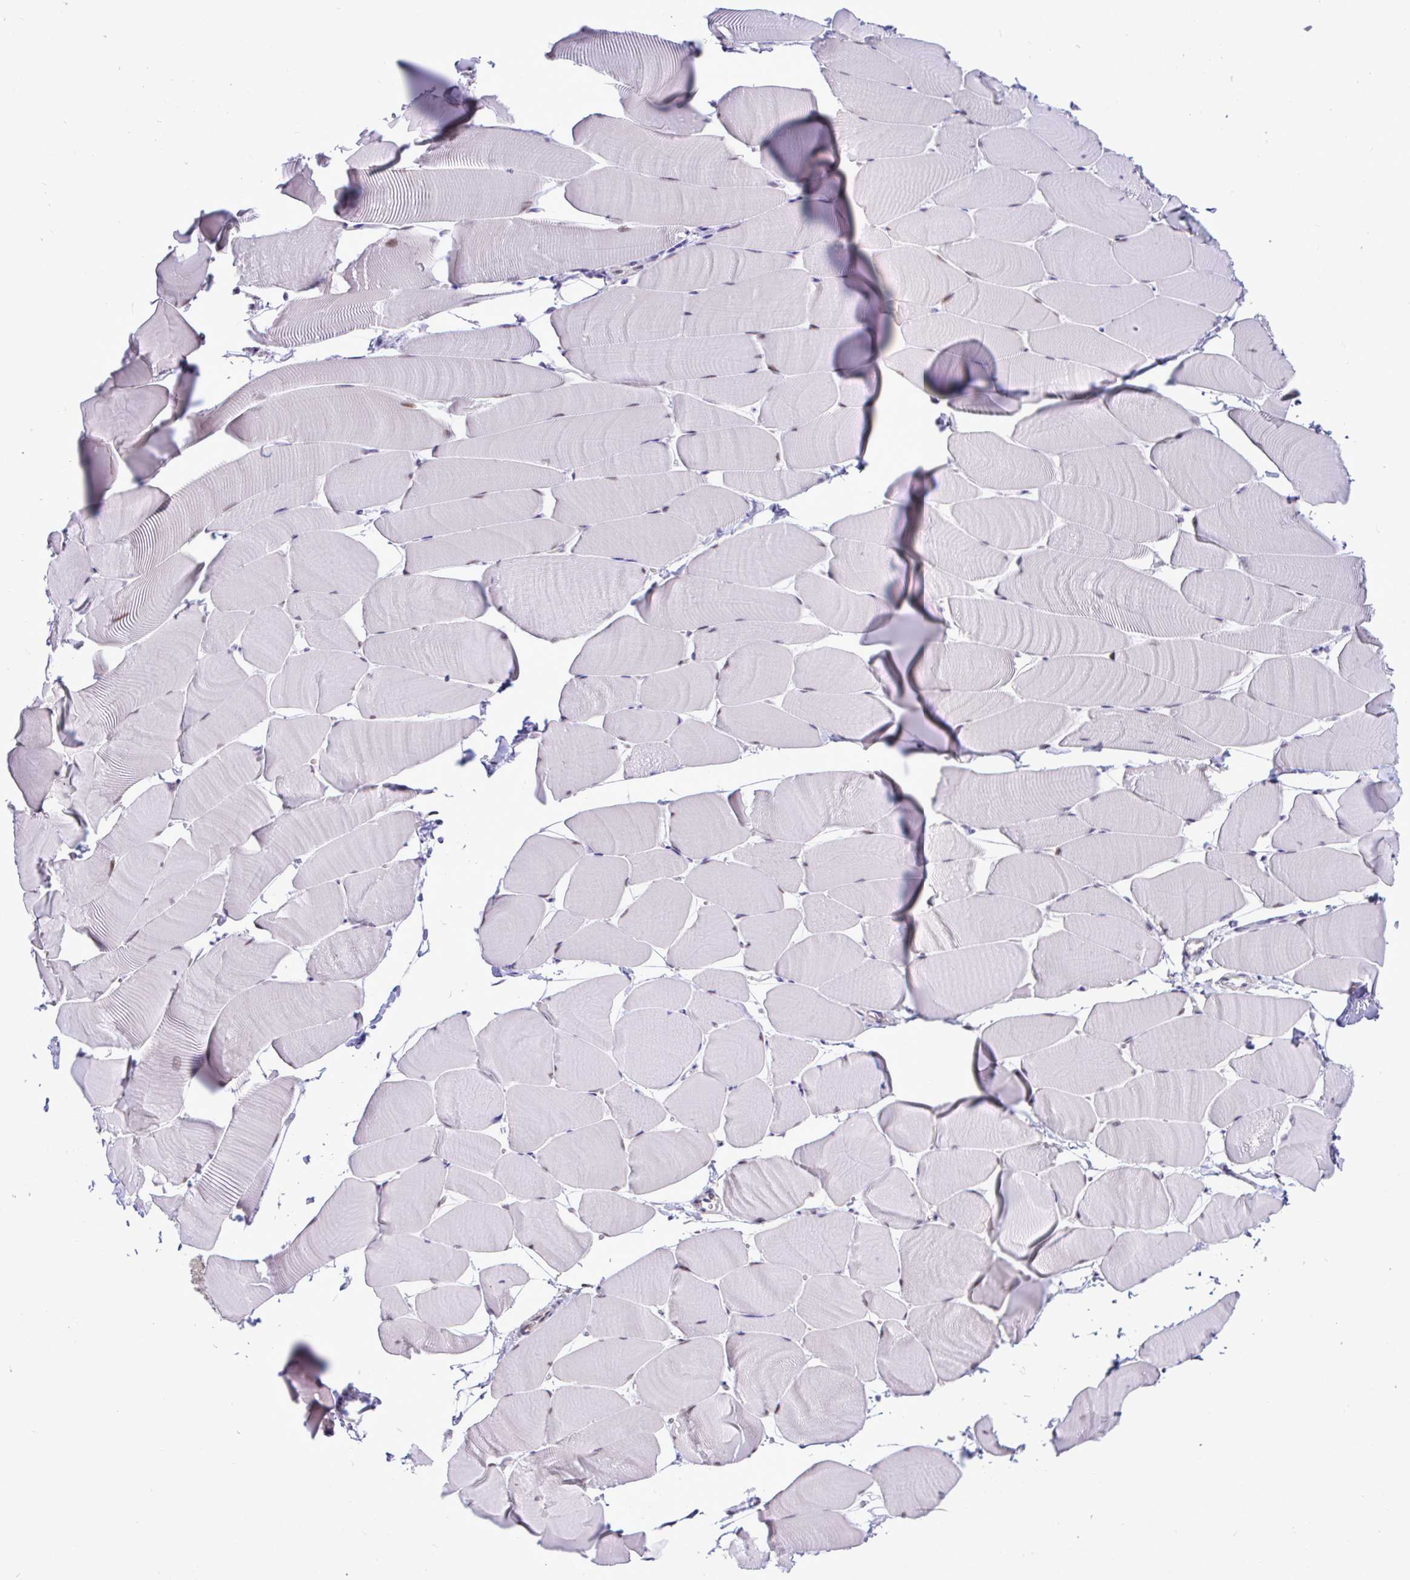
{"staining": {"intensity": "weak", "quantity": "<25%", "location": "nuclear"}, "tissue": "skeletal muscle", "cell_type": "Myocytes", "image_type": "normal", "snomed": [{"axis": "morphology", "description": "Normal tissue, NOS"}, {"axis": "topography", "description": "Skeletal muscle"}], "caption": "Skeletal muscle stained for a protein using immunohistochemistry (IHC) demonstrates no expression myocytes.", "gene": "ZNF485", "patient": {"sex": "male", "age": 25}}